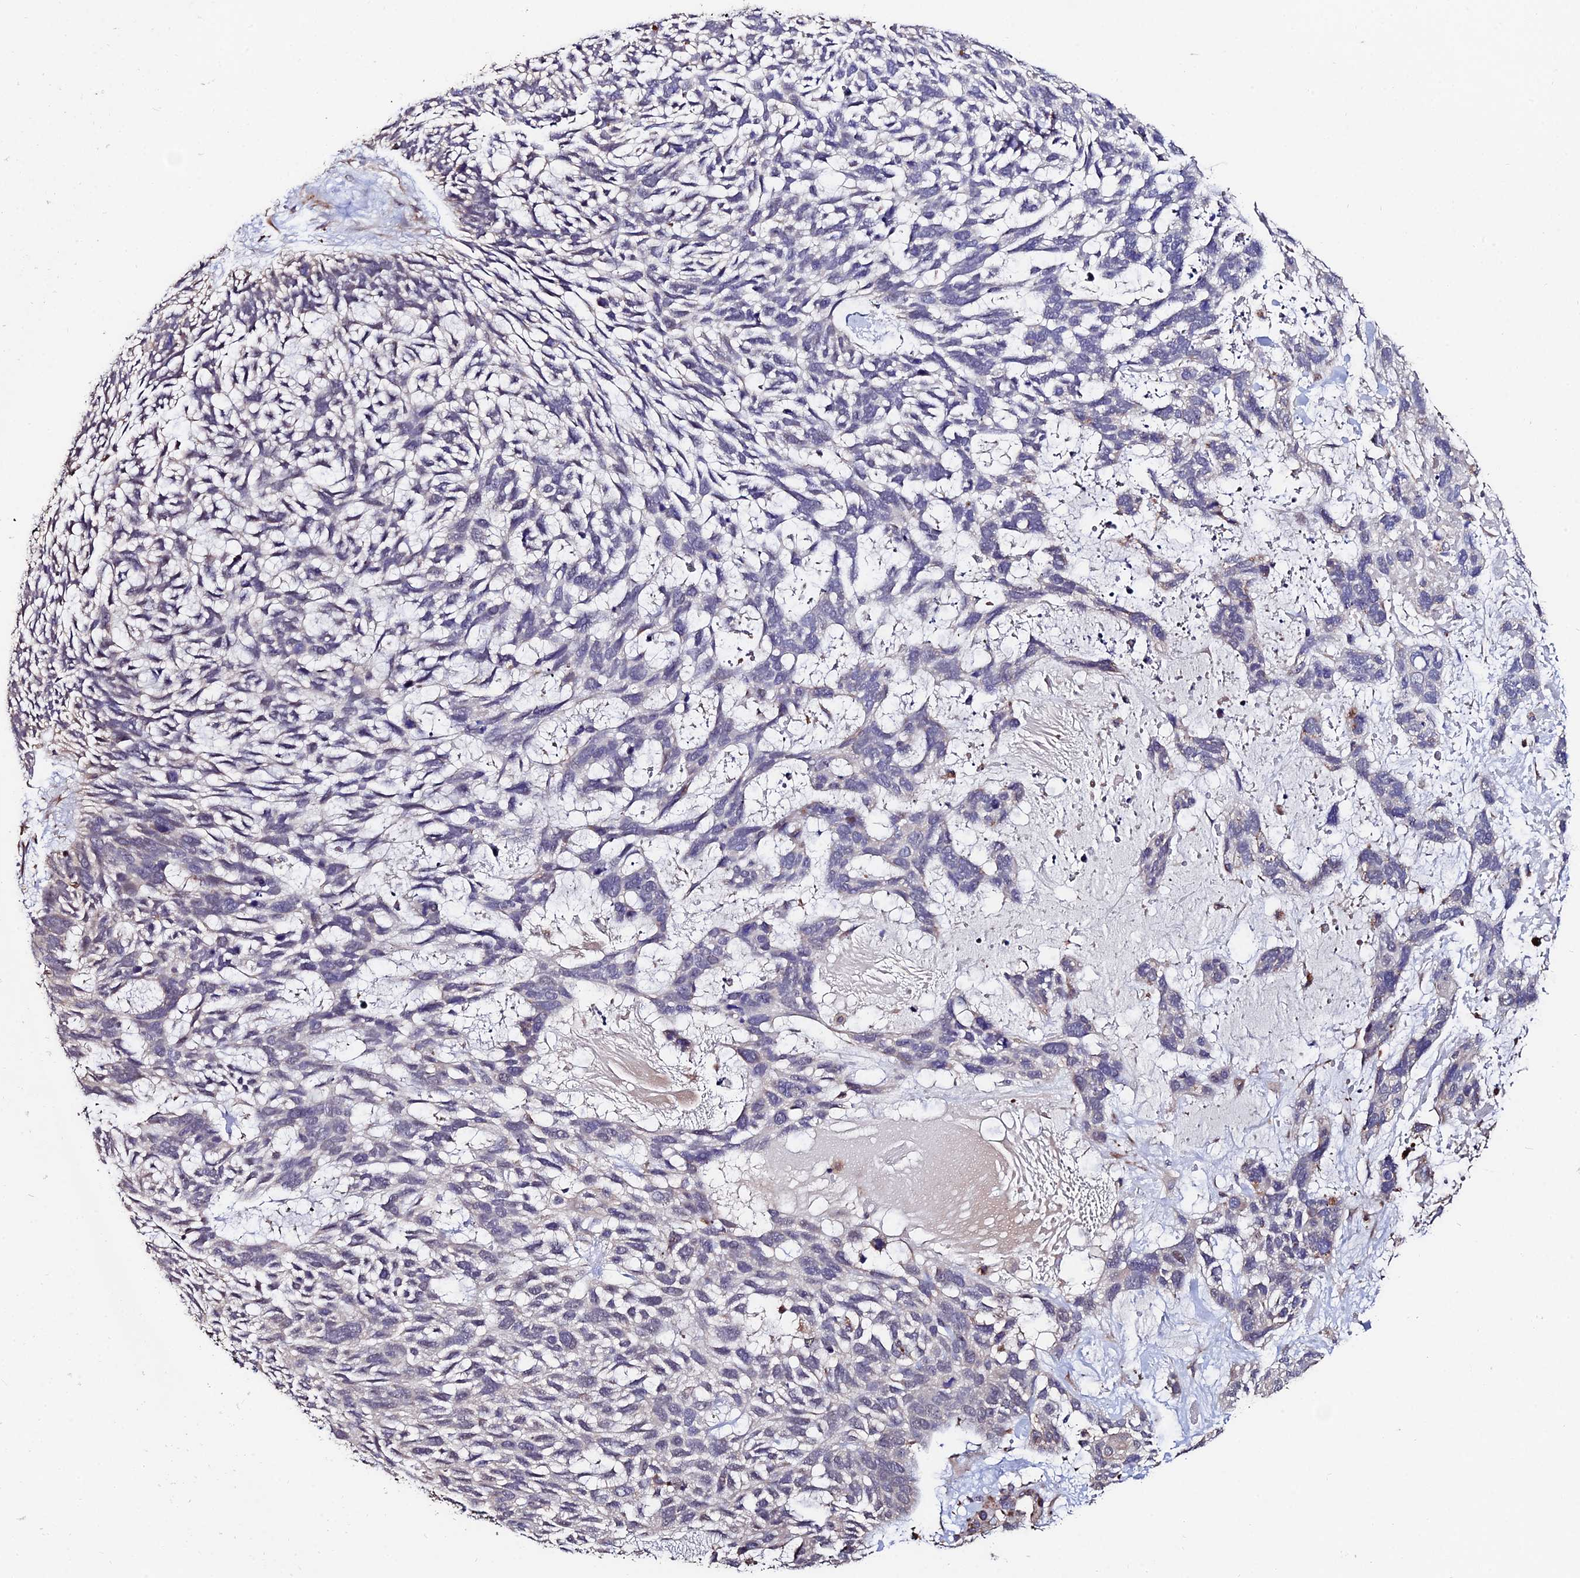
{"staining": {"intensity": "negative", "quantity": "none", "location": "none"}, "tissue": "skin cancer", "cell_type": "Tumor cells", "image_type": "cancer", "snomed": [{"axis": "morphology", "description": "Basal cell carcinoma"}, {"axis": "topography", "description": "Skin"}], "caption": "There is no significant staining in tumor cells of basal cell carcinoma (skin).", "gene": "ACTR5", "patient": {"sex": "male", "age": 88}}